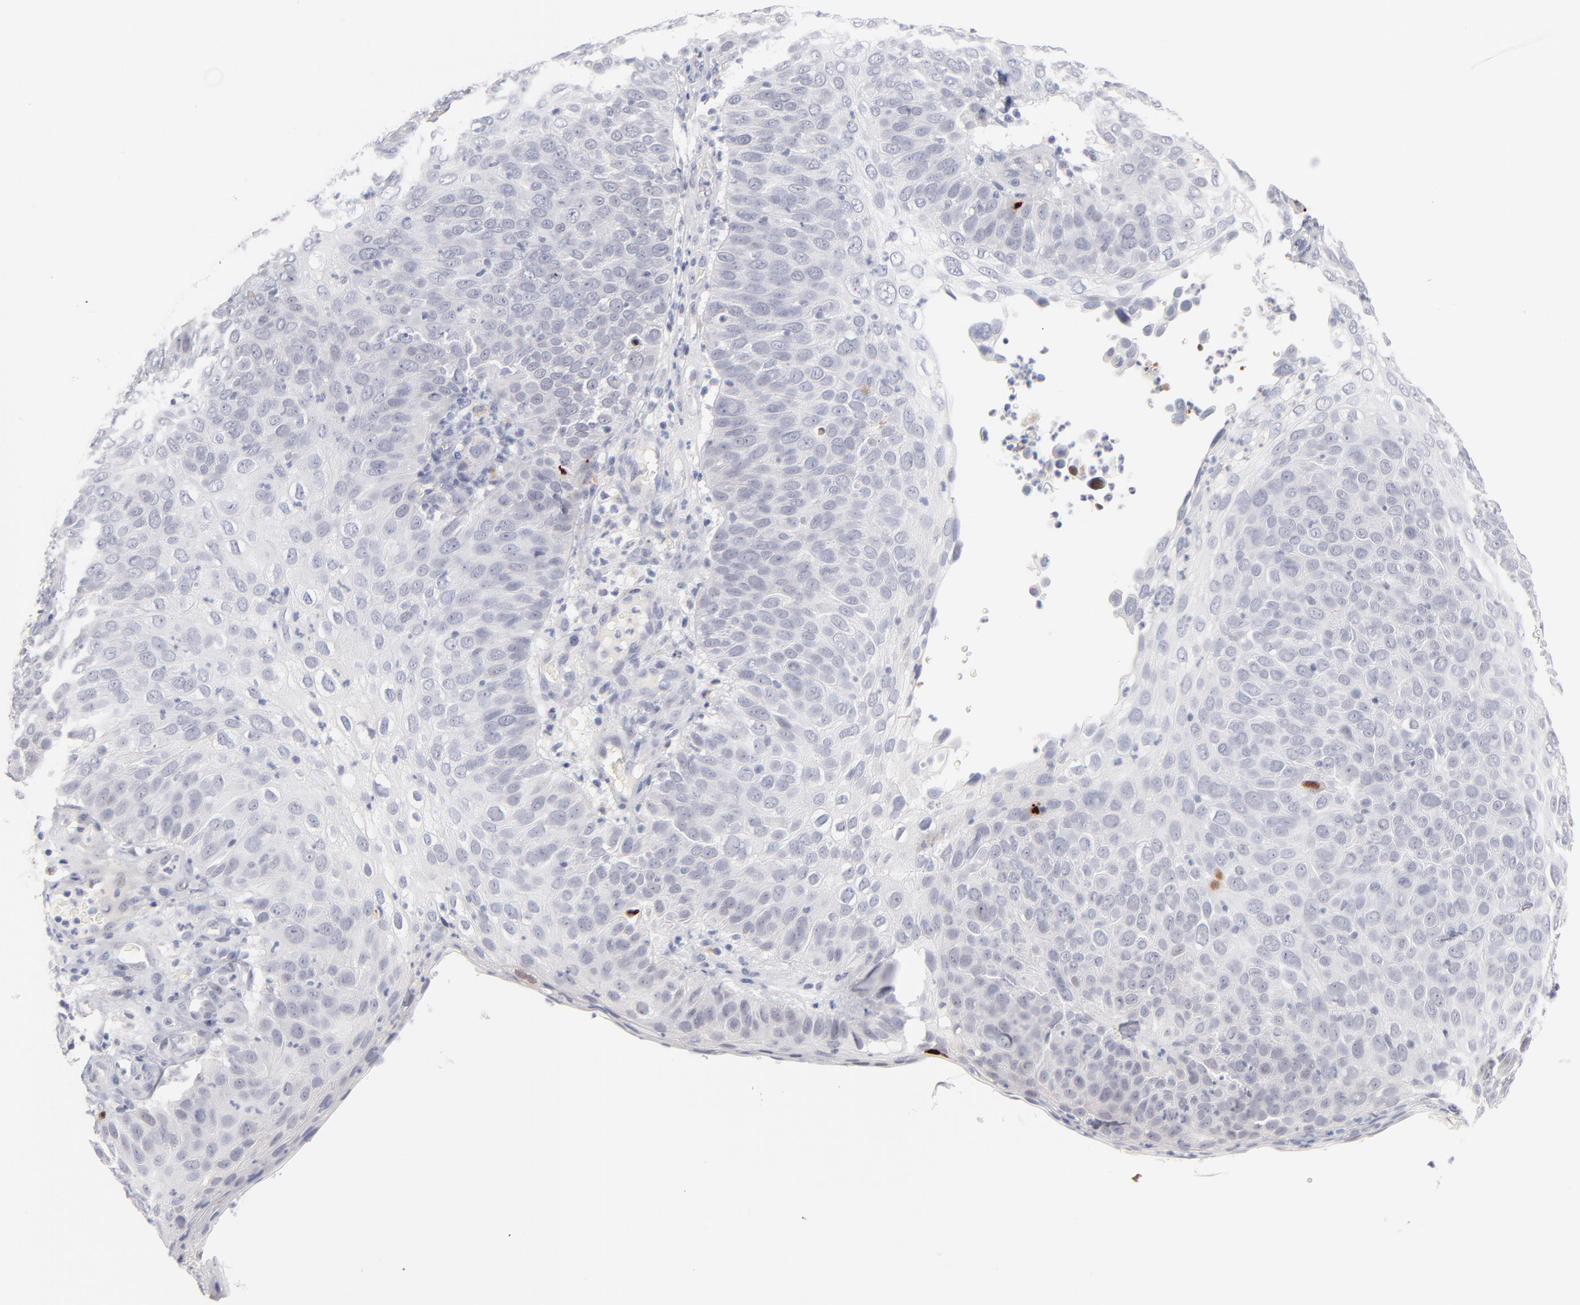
{"staining": {"intensity": "negative", "quantity": "none", "location": "none"}, "tissue": "skin cancer", "cell_type": "Tumor cells", "image_type": "cancer", "snomed": [{"axis": "morphology", "description": "Squamous cell carcinoma, NOS"}, {"axis": "topography", "description": "Skin"}], "caption": "Tumor cells show no significant protein expression in skin cancer.", "gene": "PARP1", "patient": {"sex": "male", "age": 87}}